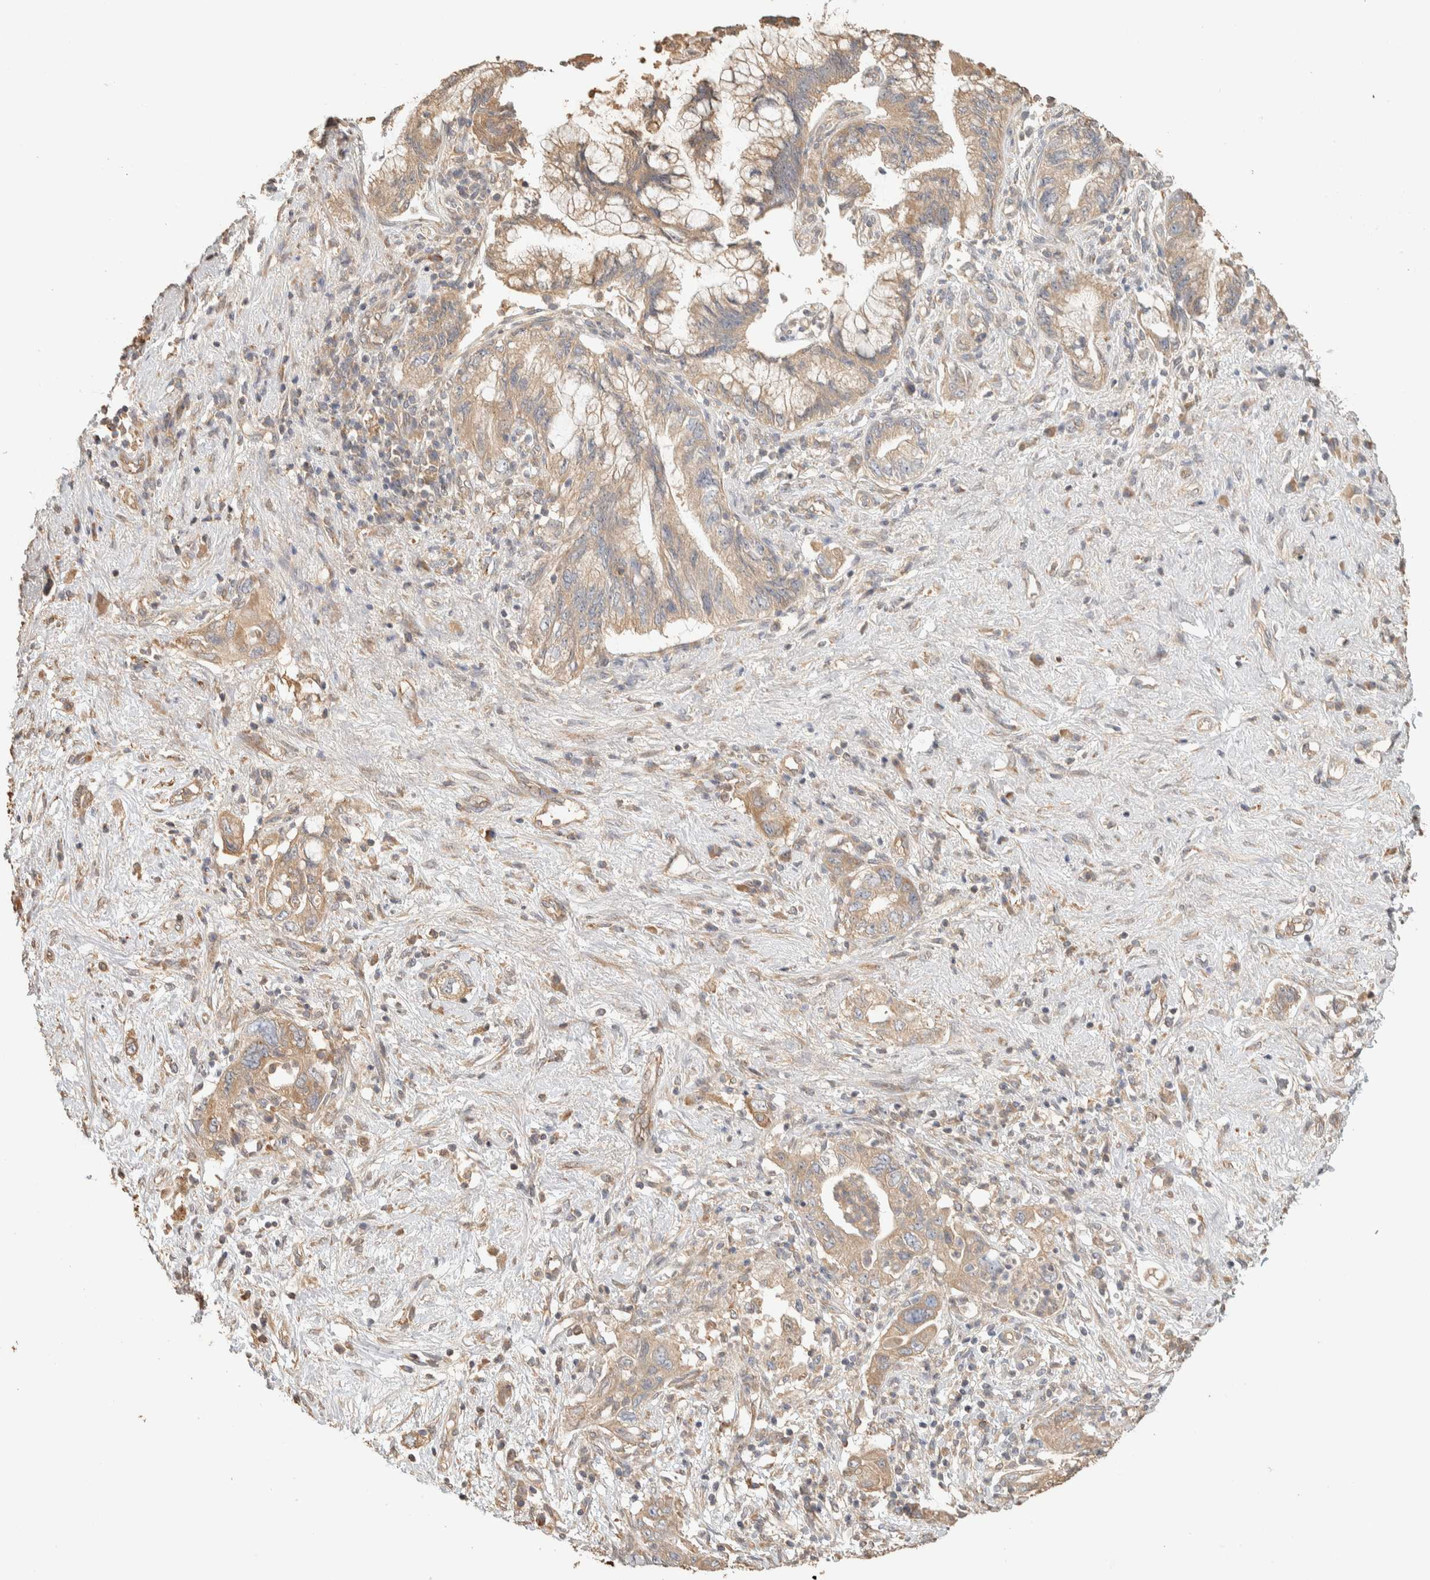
{"staining": {"intensity": "weak", "quantity": ">75%", "location": "cytoplasmic/membranous"}, "tissue": "pancreatic cancer", "cell_type": "Tumor cells", "image_type": "cancer", "snomed": [{"axis": "morphology", "description": "Adenocarcinoma, NOS"}, {"axis": "topography", "description": "Pancreas"}], "caption": "Immunohistochemistry histopathology image of human pancreatic cancer (adenocarcinoma) stained for a protein (brown), which displays low levels of weak cytoplasmic/membranous expression in about >75% of tumor cells.", "gene": "EXOC7", "patient": {"sex": "female", "age": 73}}